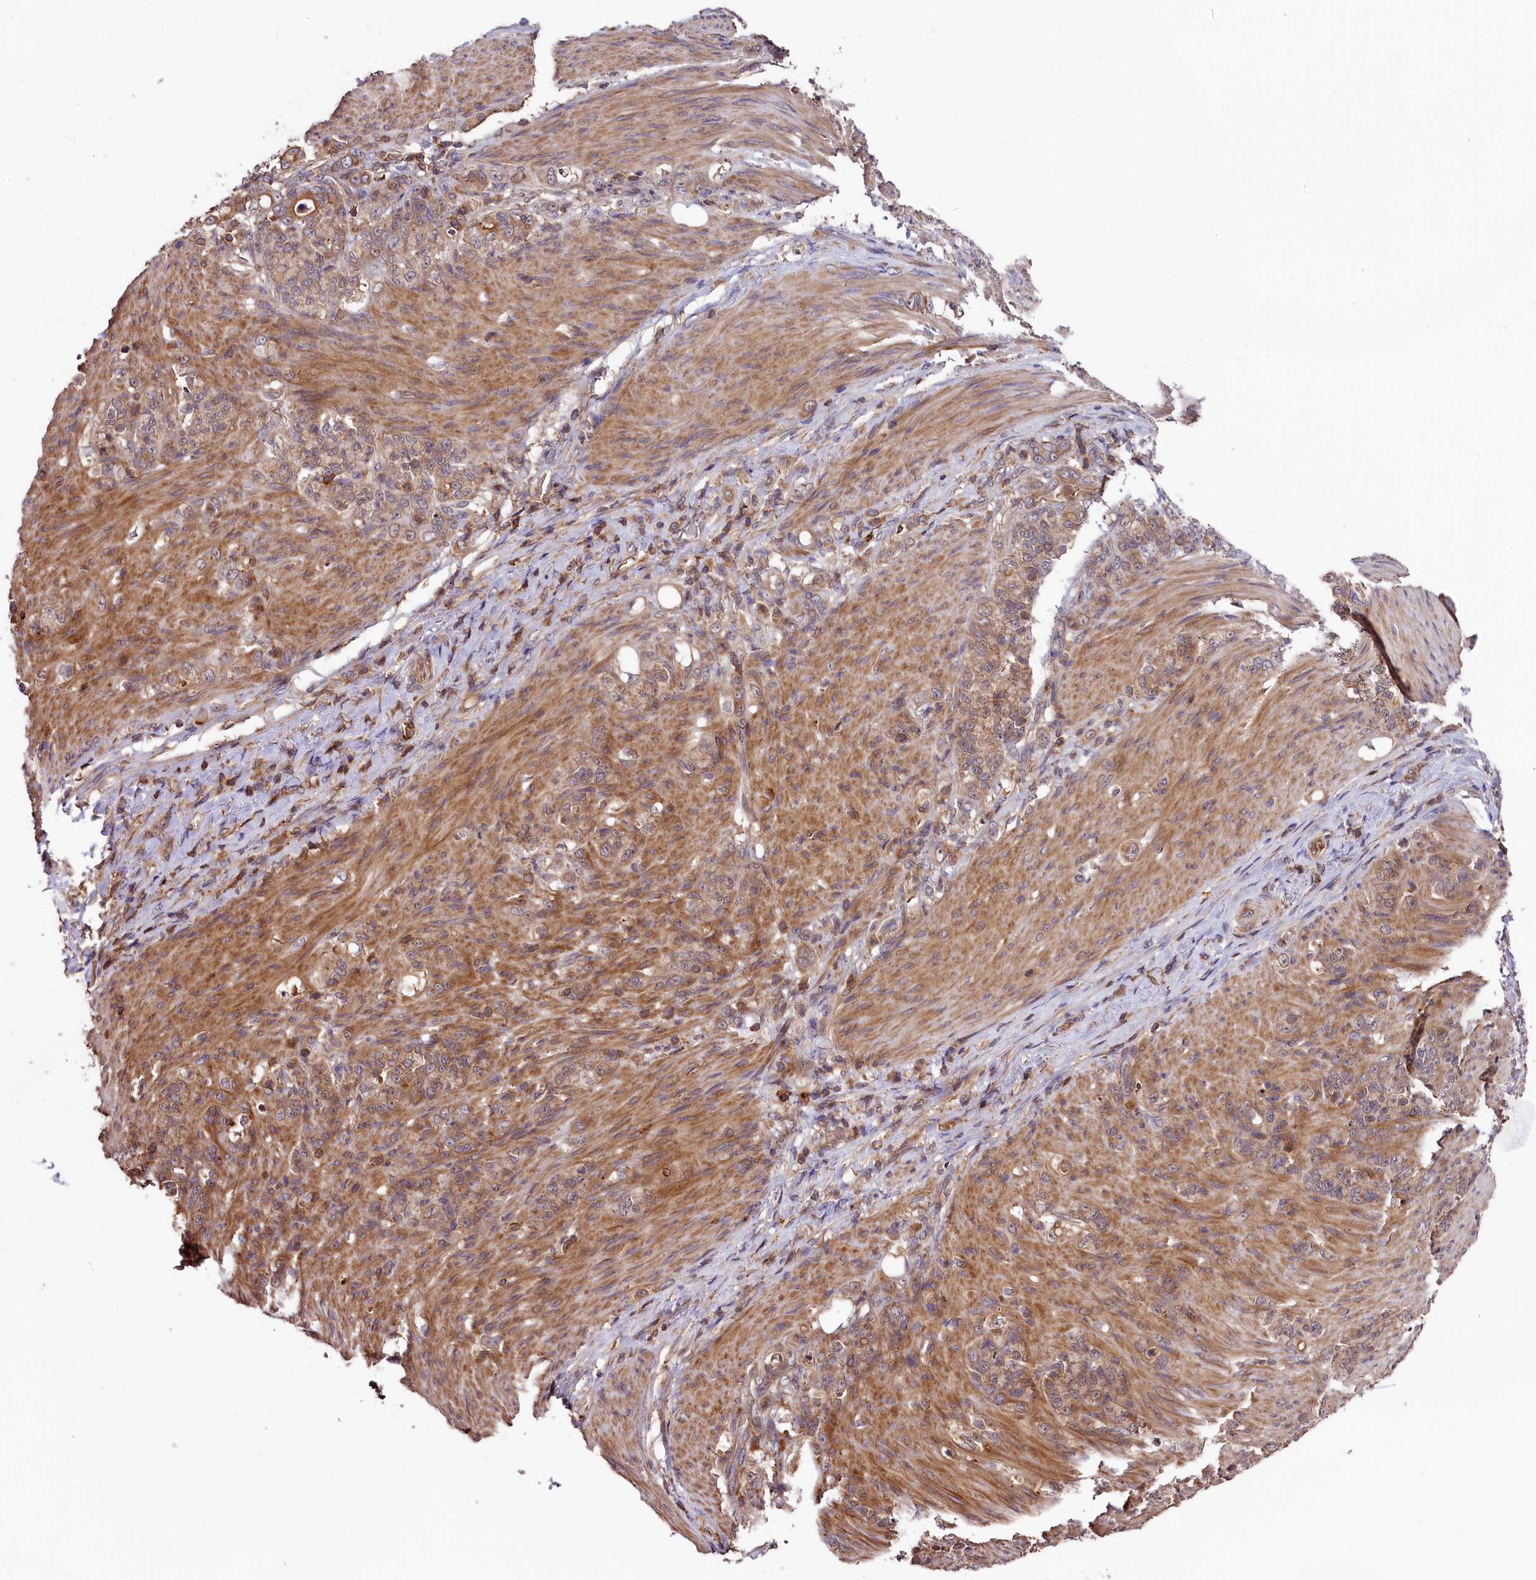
{"staining": {"intensity": "weak", "quantity": ">75%", "location": "cytoplasmic/membranous"}, "tissue": "stomach cancer", "cell_type": "Tumor cells", "image_type": "cancer", "snomed": [{"axis": "morphology", "description": "Adenocarcinoma, NOS"}, {"axis": "topography", "description": "Stomach"}], "caption": "Protein staining displays weak cytoplasmic/membranous staining in approximately >75% of tumor cells in stomach adenocarcinoma. The staining was performed using DAB (3,3'-diaminobenzidine) to visualize the protein expression in brown, while the nuclei were stained in blue with hematoxylin (Magnification: 20x).", "gene": "SKIDA1", "patient": {"sex": "female", "age": 79}}